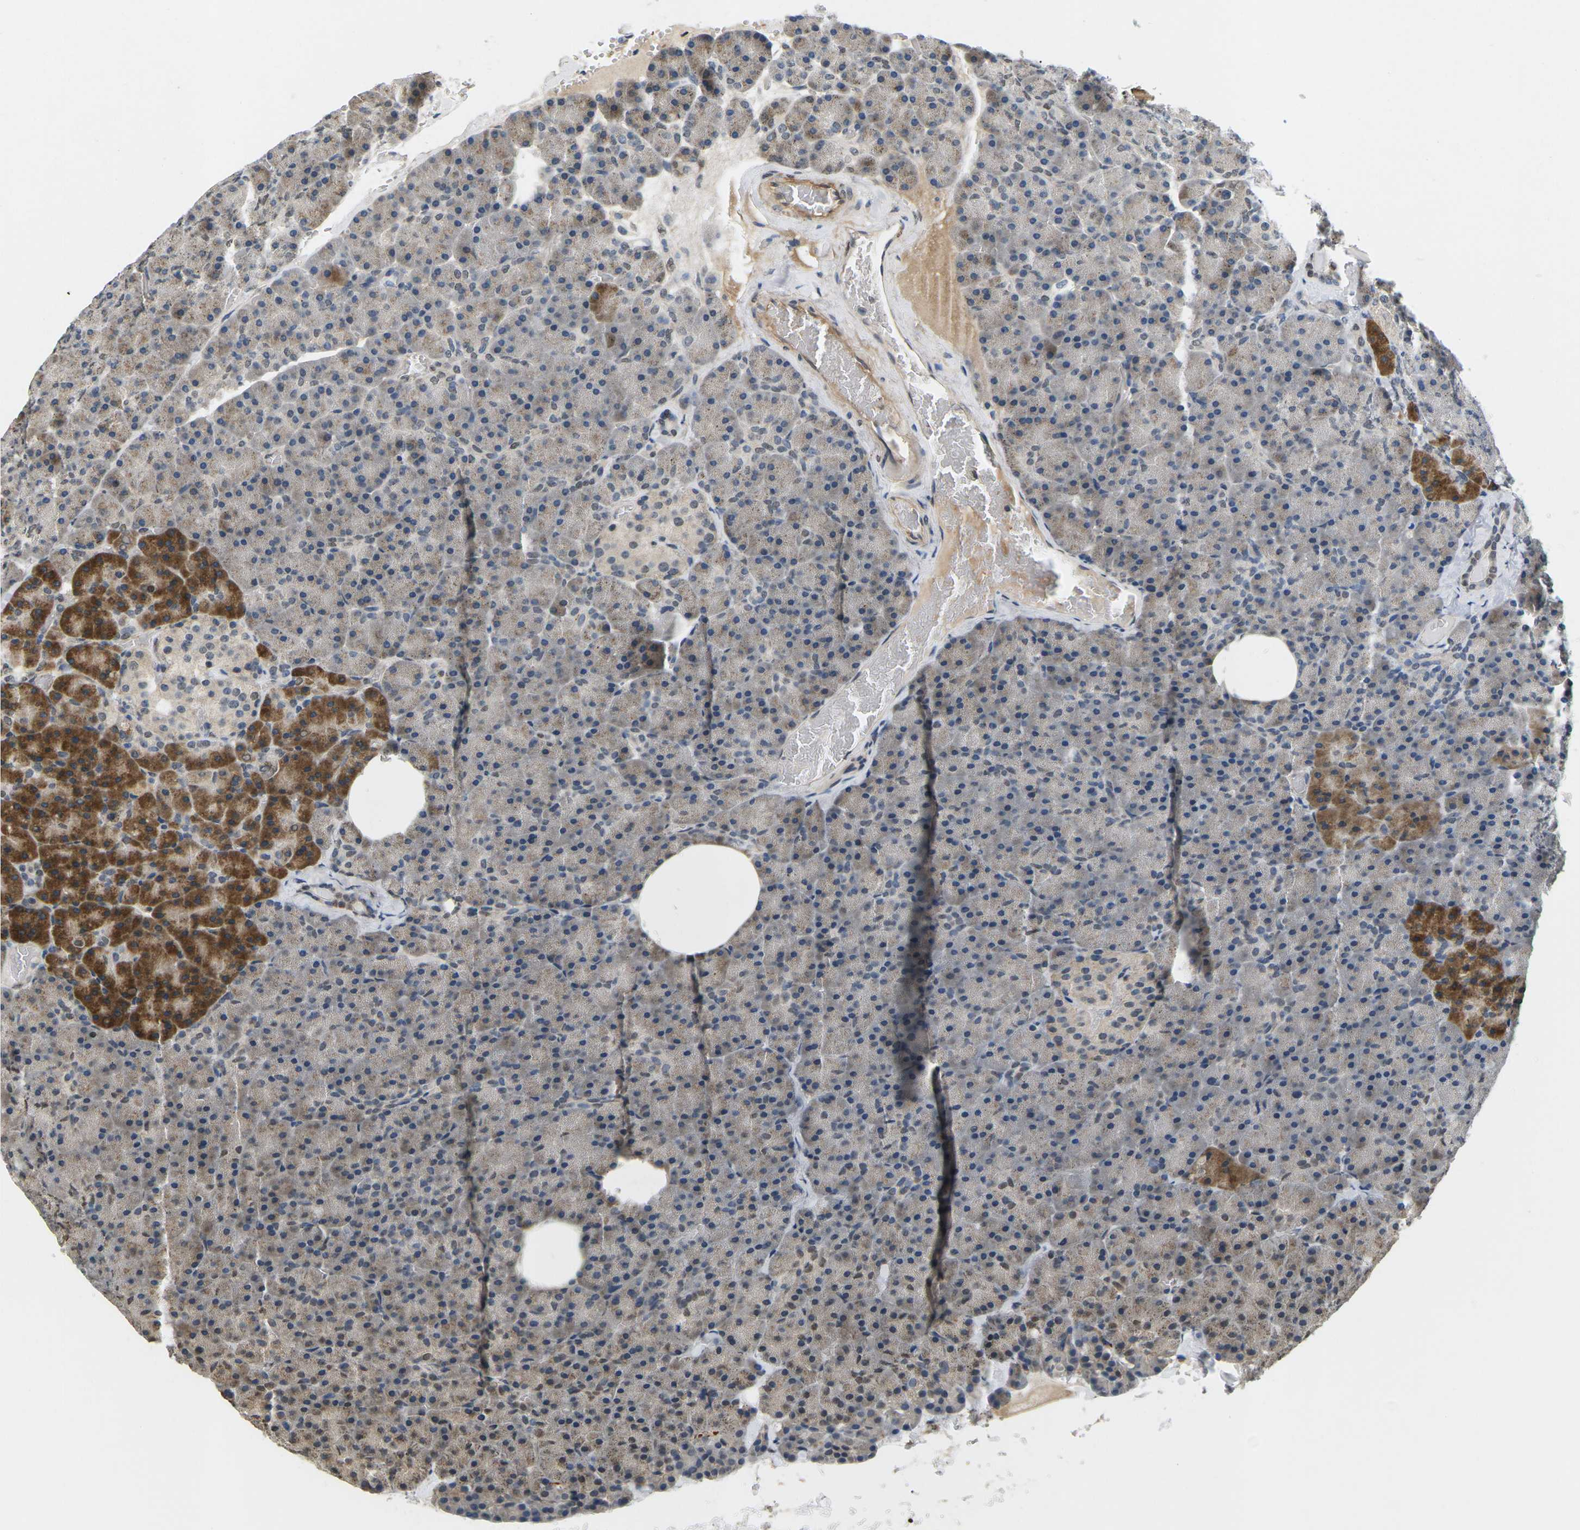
{"staining": {"intensity": "moderate", "quantity": "<25%", "location": "cytoplasmic/membranous"}, "tissue": "pancreas", "cell_type": "Exocrine glandular cells", "image_type": "normal", "snomed": [{"axis": "morphology", "description": "Normal tissue, NOS"}, {"axis": "topography", "description": "Pancreas"}], "caption": "A high-resolution photomicrograph shows immunohistochemistry (IHC) staining of unremarkable pancreas, which exhibits moderate cytoplasmic/membranous staining in about <25% of exocrine glandular cells. The staining is performed using DAB (3,3'-diaminobenzidine) brown chromogen to label protein expression. The nuclei are counter-stained blue using hematoxylin.", "gene": "ERBB4", "patient": {"sex": "female", "age": 35}}